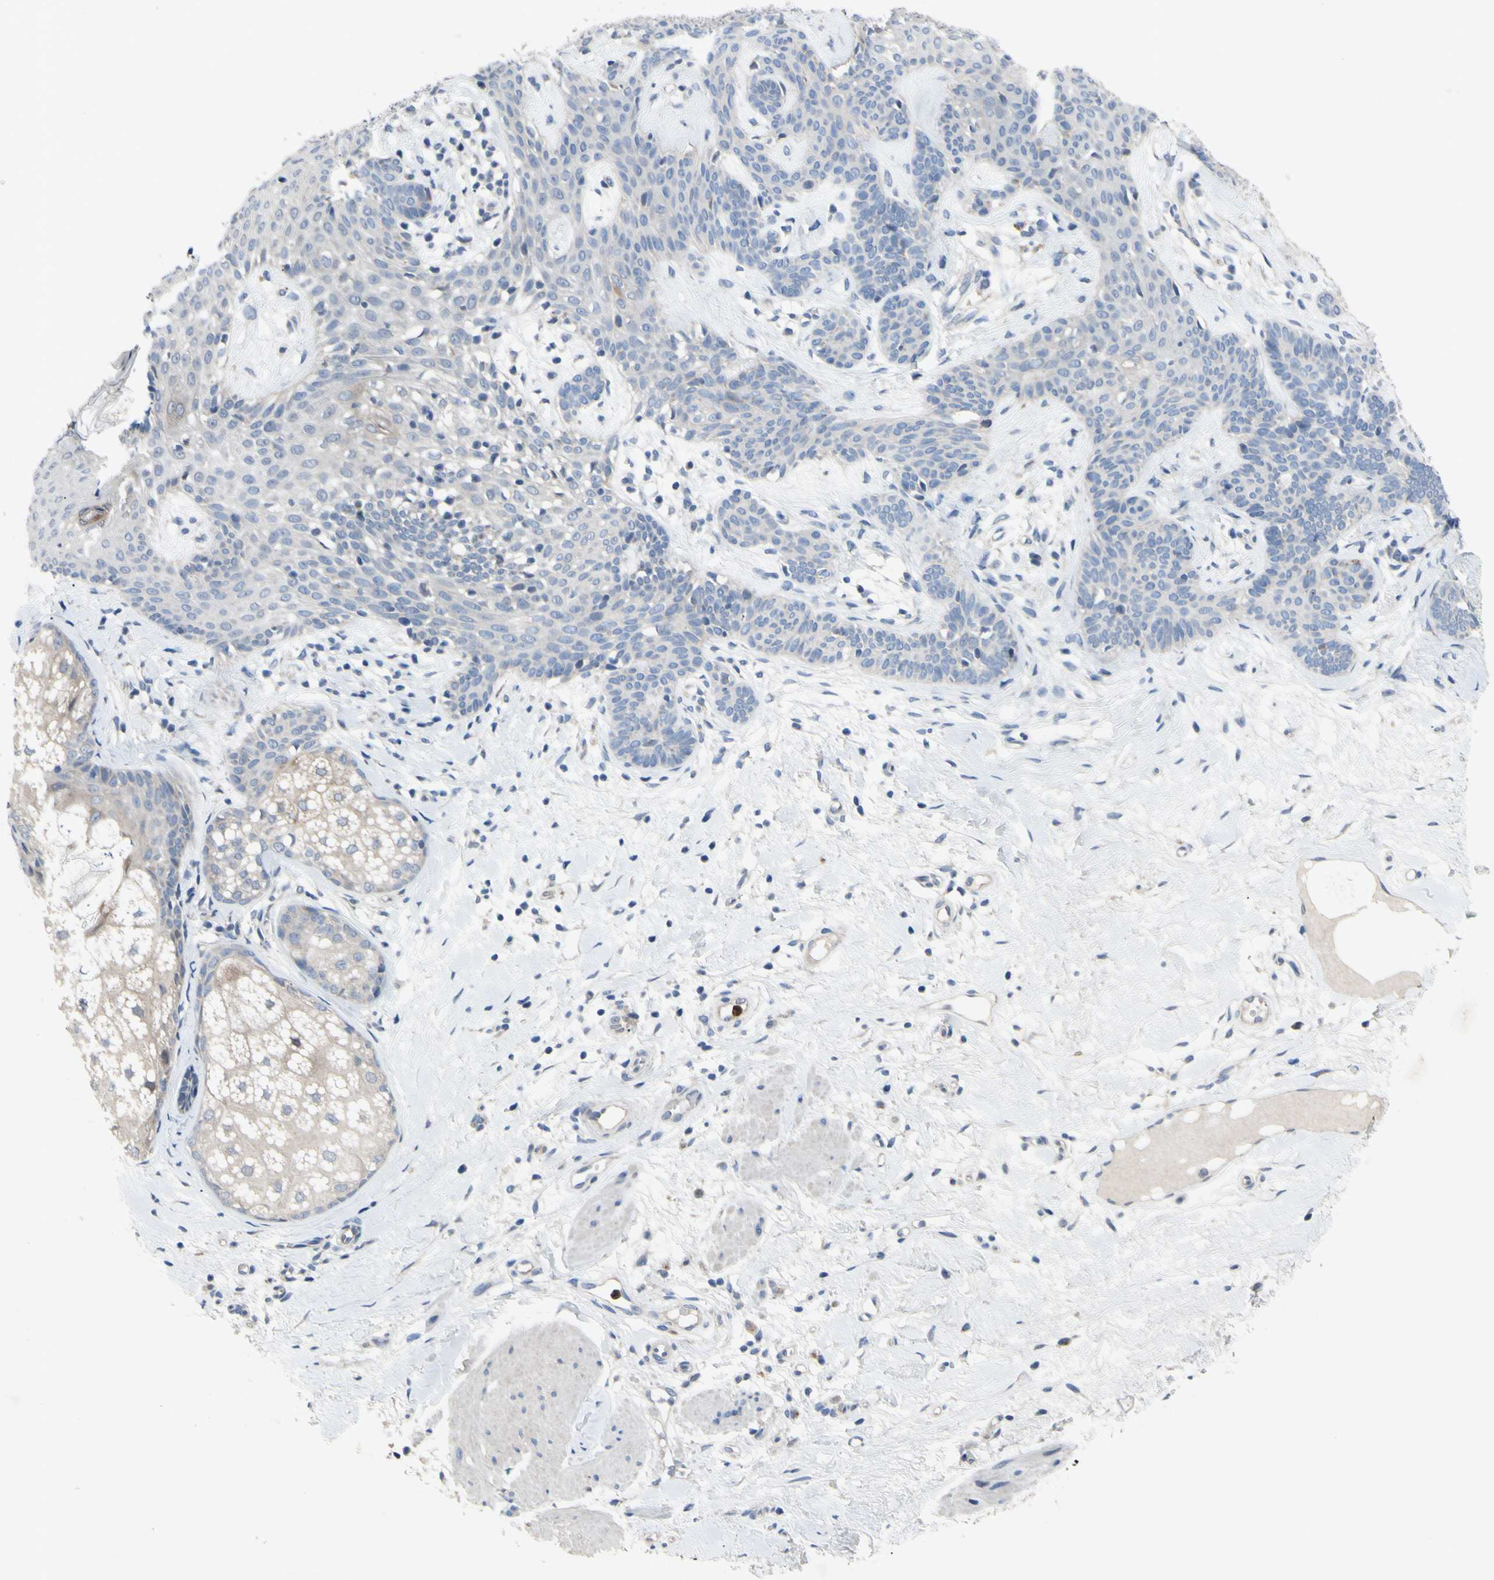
{"staining": {"intensity": "weak", "quantity": "25%-75%", "location": "cytoplasmic/membranous"}, "tissue": "skin cancer", "cell_type": "Tumor cells", "image_type": "cancer", "snomed": [{"axis": "morphology", "description": "Developmental malformation"}, {"axis": "morphology", "description": "Basal cell carcinoma"}, {"axis": "topography", "description": "Skin"}], "caption": "A micrograph of human skin cancer stained for a protein demonstrates weak cytoplasmic/membranous brown staining in tumor cells. (Stains: DAB in brown, nuclei in blue, Microscopy: brightfield microscopy at high magnification).", "gene": "GRAMD2B", "patient": {"sex": "female", "age": 62}}